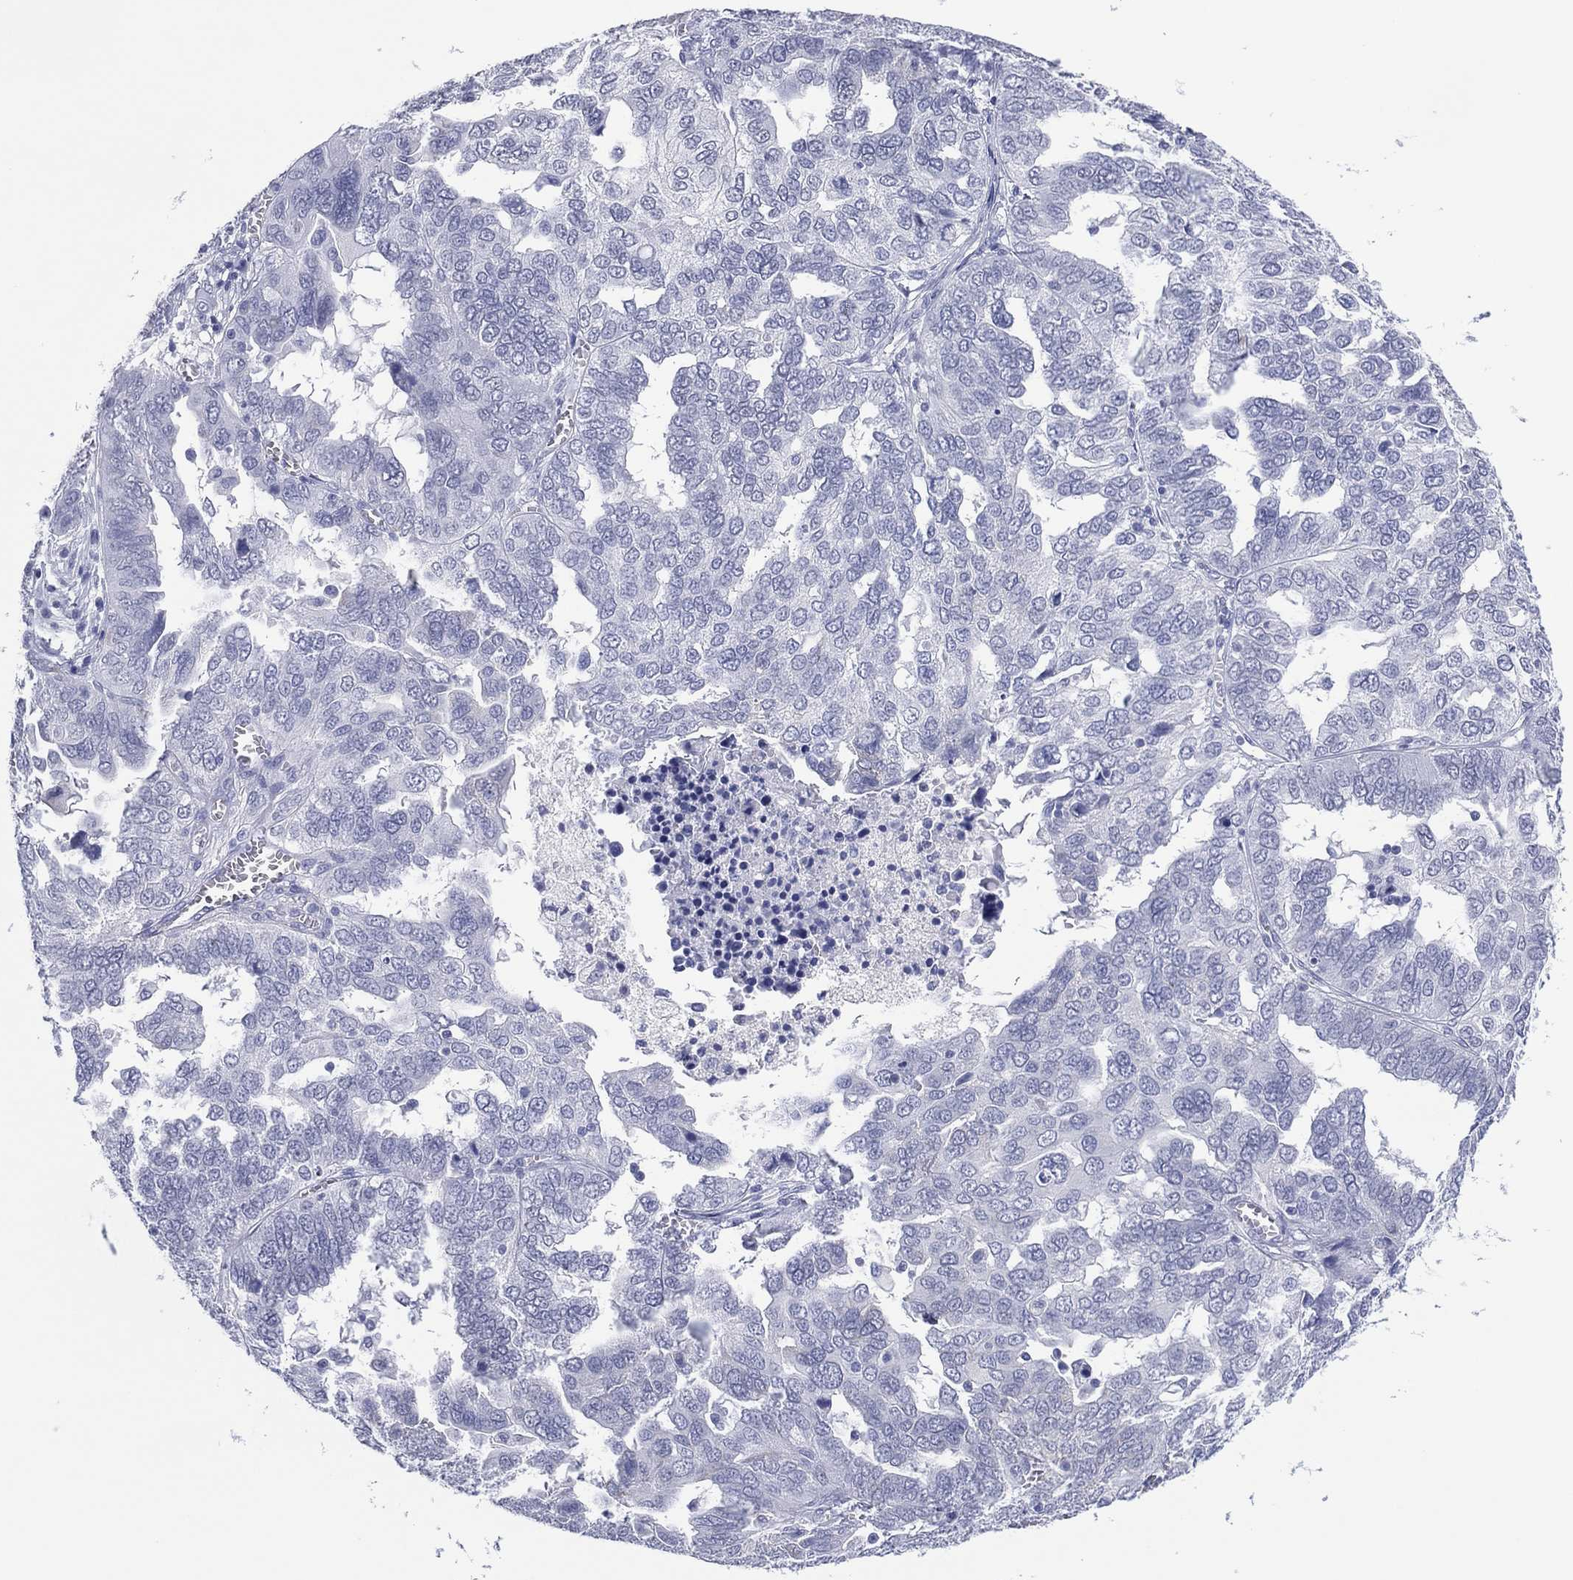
{"staining": {"intensity": "negative", "quantity": "none", "location": "none"}, "tissue": "ovarian cancer", "cell_type": "Tumor cells", "image_type": "cancer", "snomed": [{"axis": "morphology", "description": "Carcinoma, endometroid"}, {"axis": "topography", "description": "Soft tissue"}, {"axis": "topography", "description": "Ovary"}], "caption": "The photomicrograph reveals no staining of tumor cells in ovarian endometroid carcinoma.", "gene": "UTF1", "patient": {"sex": "female", "age": 52}}